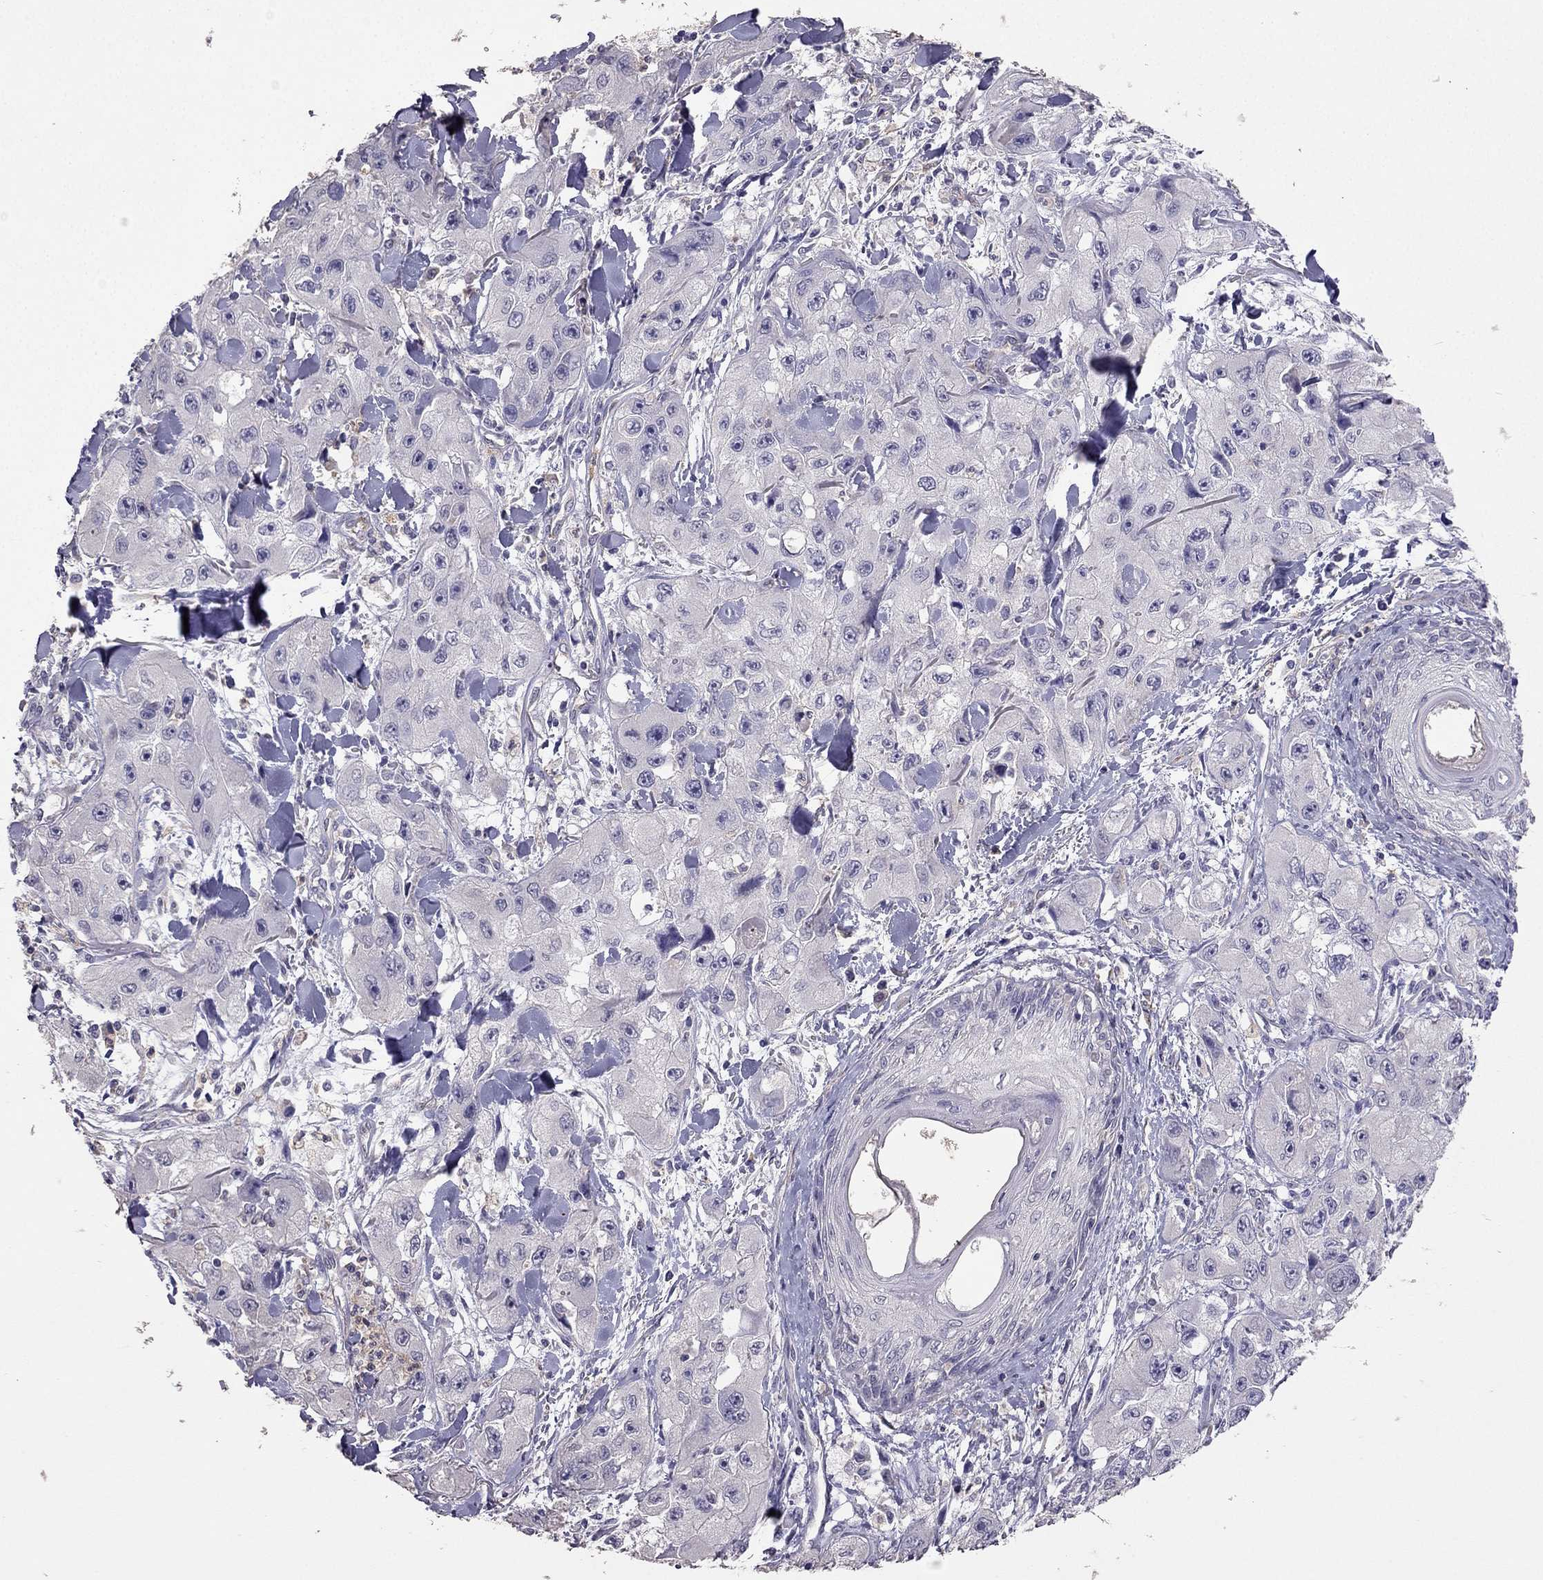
{"staining": {"intensity": "negative", "quantity": "none", "location": "none"}, "tissue": "skin cancer", "cell_type": "Tumor cells", "image_type": "cancer", "snomed": [{"axis": "morphology", "description": "Squamous cell carcinoma, NOS"}, {"axis": "topography", "description": "Skin"}, {"axis": "topography", "description": "Subcutis"}], "caption": "Immunohistochemistry image of neoplastic tissue: skin squamous cell carcinoma stained with DAB (3,3'-diaminobenzidine) demonstrates no significant protein expression in tumor cells. (Stains: DAB IHC with hematoxylin counter stain, Microscopy: brightfield microscopy at high magnification).", "gene": "RFLNB", "patient": {"sex": "male", "age": 73}}